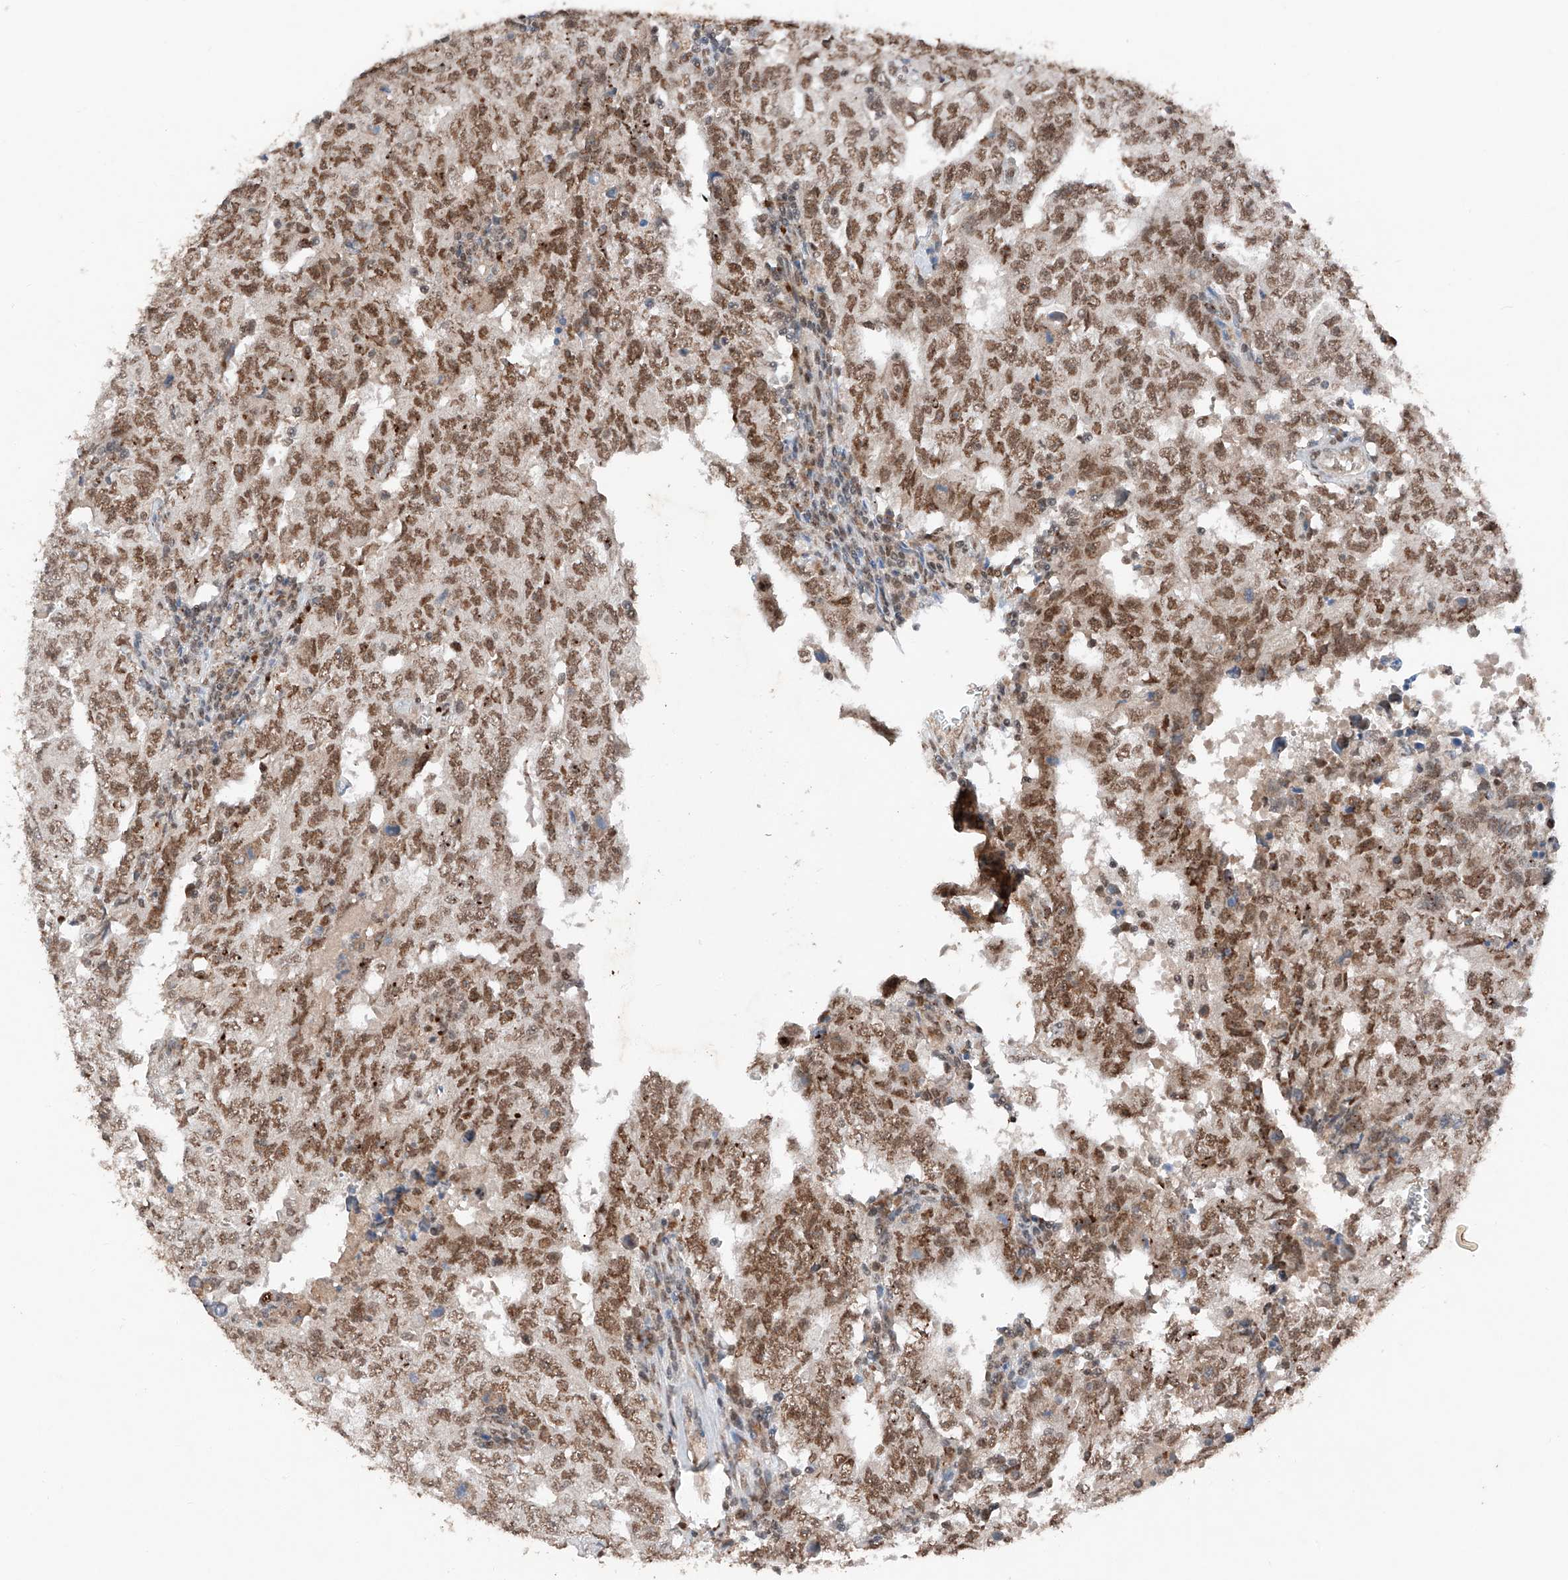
{"staining": {"intensity": "moderate", "quantity": ">75%", "location": "nuclear"}, "tissue": "testis cancer", "cell_type": "Tumor cells", "image_type": "cancer", "snomed": [{"axis": "morphology", "description": "Carcinoma, Embryonal, NOS"}, {"axis": "topography", "description": "Testis"}], "caption": "High-power microscopy captured an IHC histopathology image of testis embryonal carcinoma, revealing moderate nuclear expression in approximately >75% of tumor cells.", "gene": "TBX4", "patient": {"sex": "male", "age": 26}}